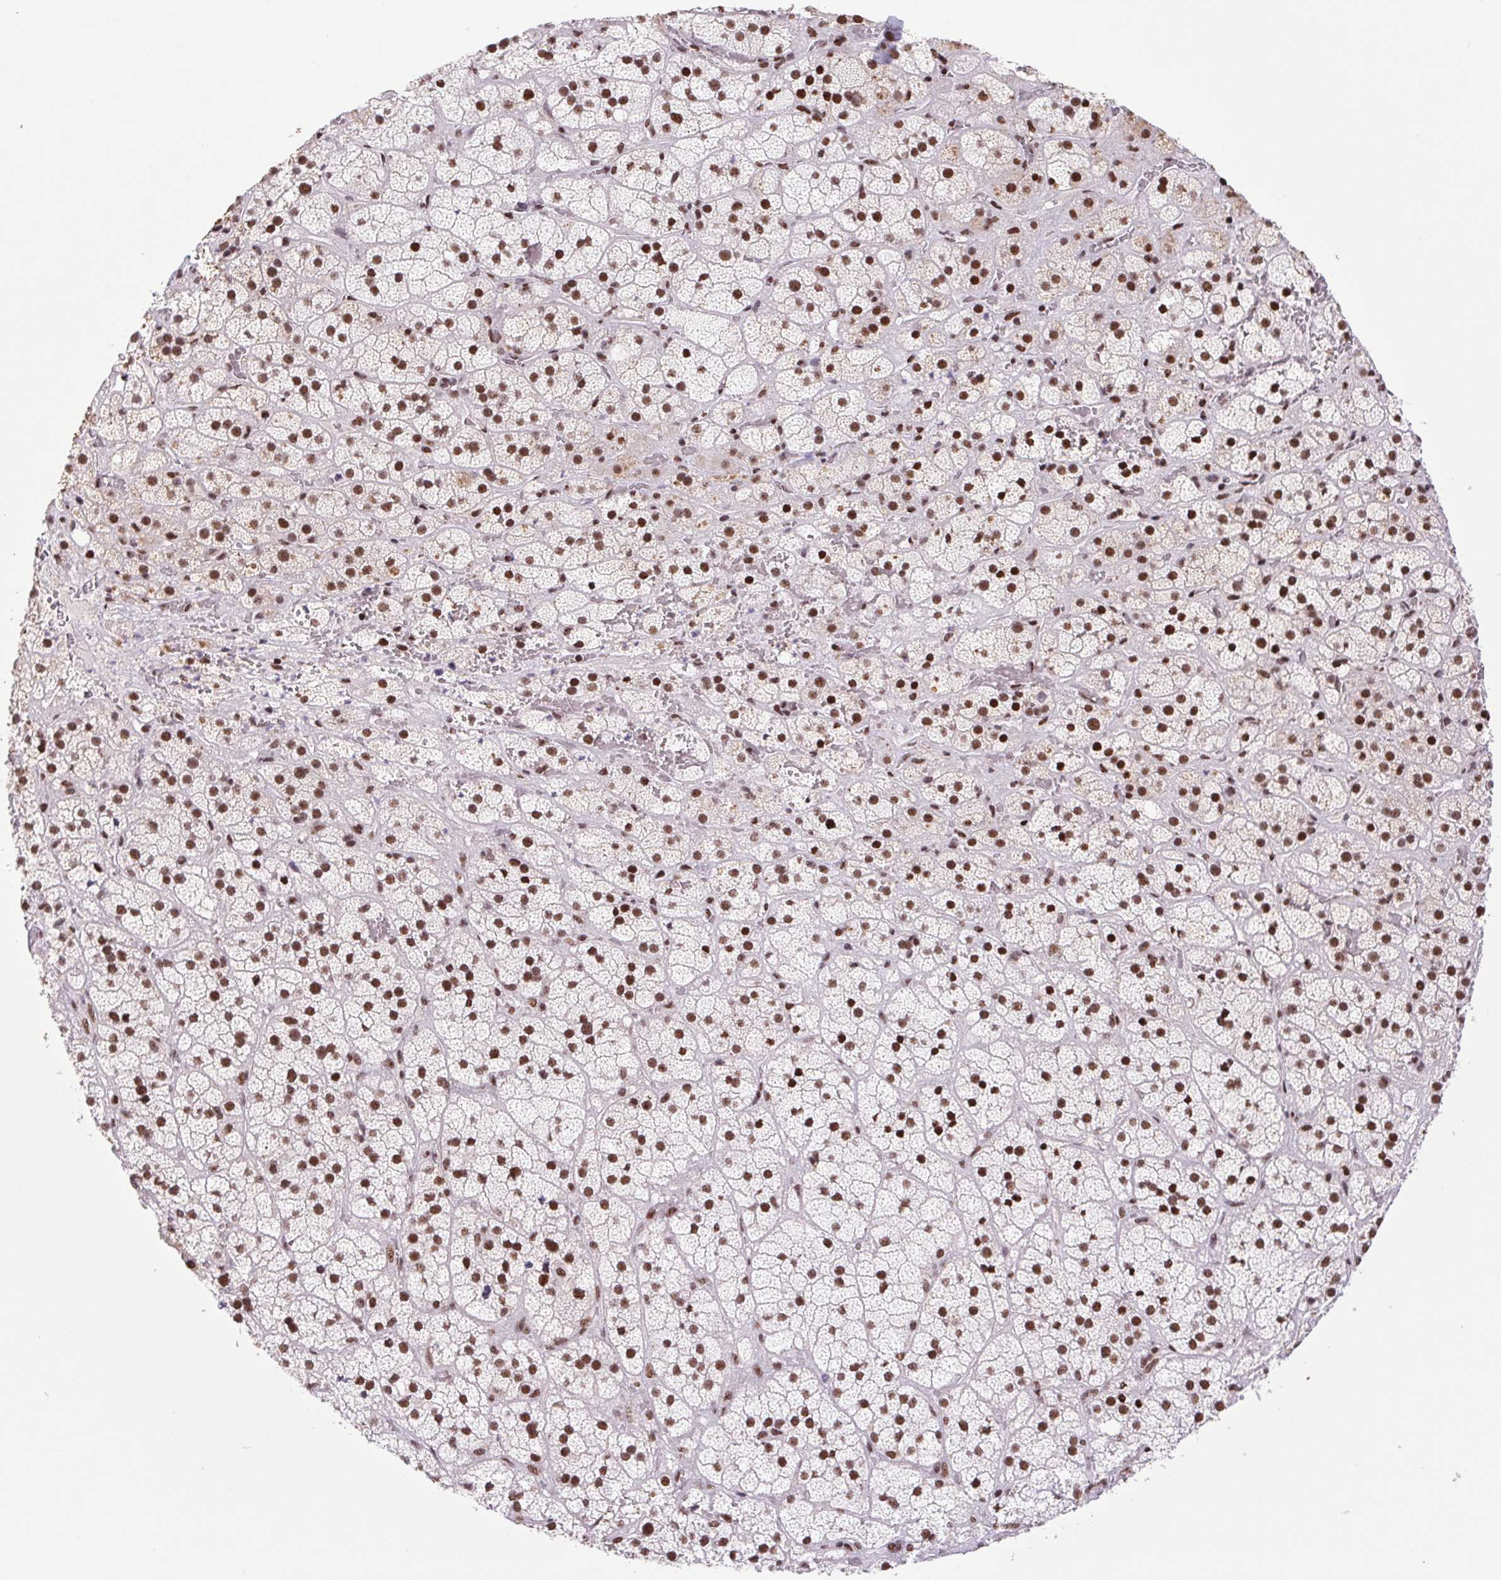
{"staining": {"intensity": "strong", "quantity": ">75%", "location": "nuclear"}, "tissue": "adrenal gland", "cell_type": "Glandular cells", "image_type": "normal", "snomed": [{"axis": "morphology", "description": "Normal tissue, NOS"}, {"axis": "topography", "description": "Adrenal gland"}], "caption": "Immunohistochemical staining of benign adrenal gland shows >75% levels of strong nuclear protein staining in approximately >75% of glandular cells.", "gene": "LDLRAD4", "patient": {"sex": "male", "age": 57}}